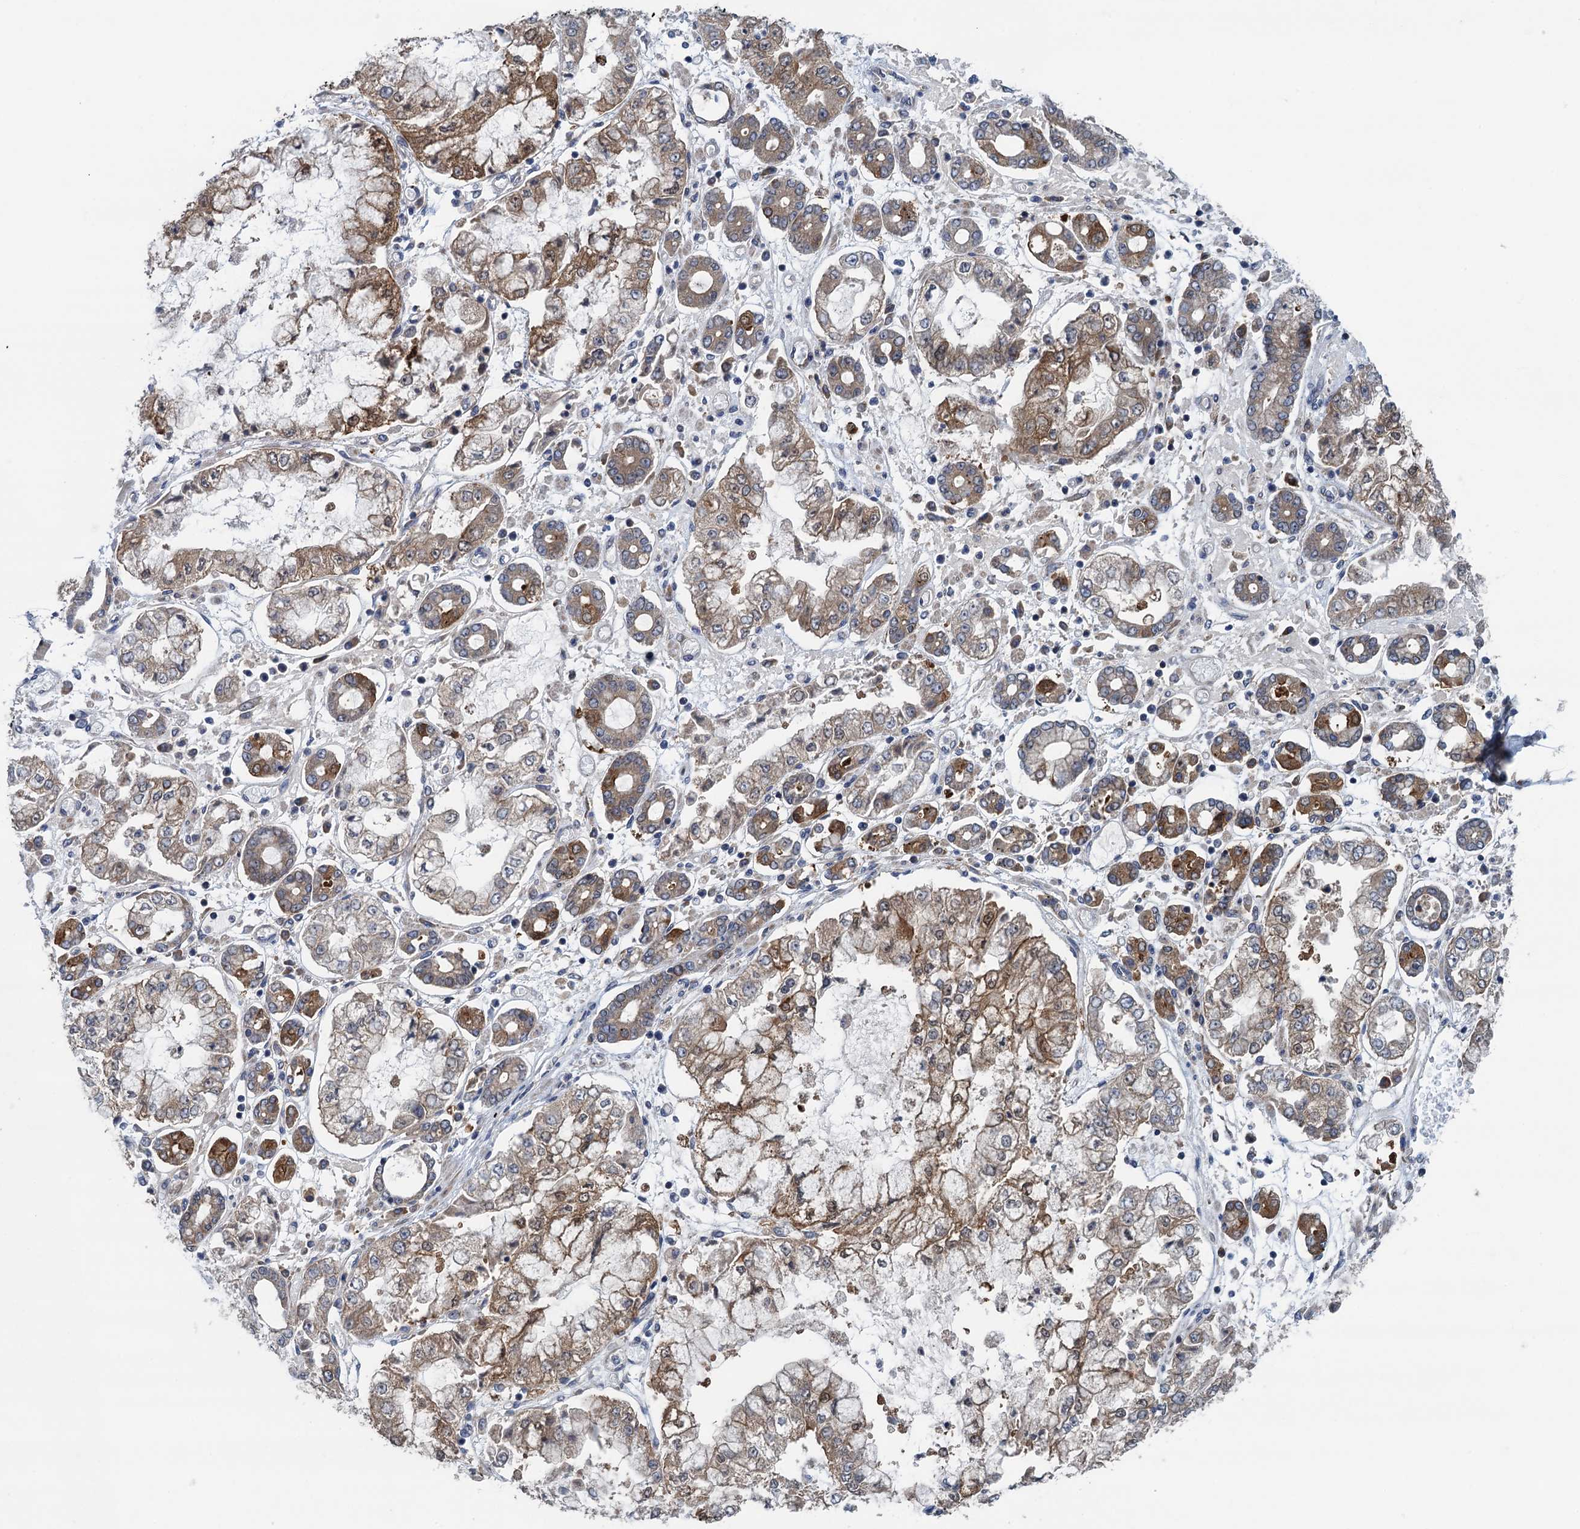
{"staining": {"intensity": "moderate", "quantity": ">75%", "location": "cytoplasmic/membranous"}, "tissue": "stomach cancer", "cell_type": "Tumor cells", "image_type": "cancer", "snomed": [{"axis": "morphology", "description": "Adenocarcinoma, NOS"}, {"axis": "topography", "description": "Stomach"}], "caption": "A histopathology image of stomach adenocarcinoma stained for a protein shows moderate cytoplasmic/membranous brown staining in tumor cells.", "gene": "CNTN5", "patient": {"sex": "male", "age": 76}}